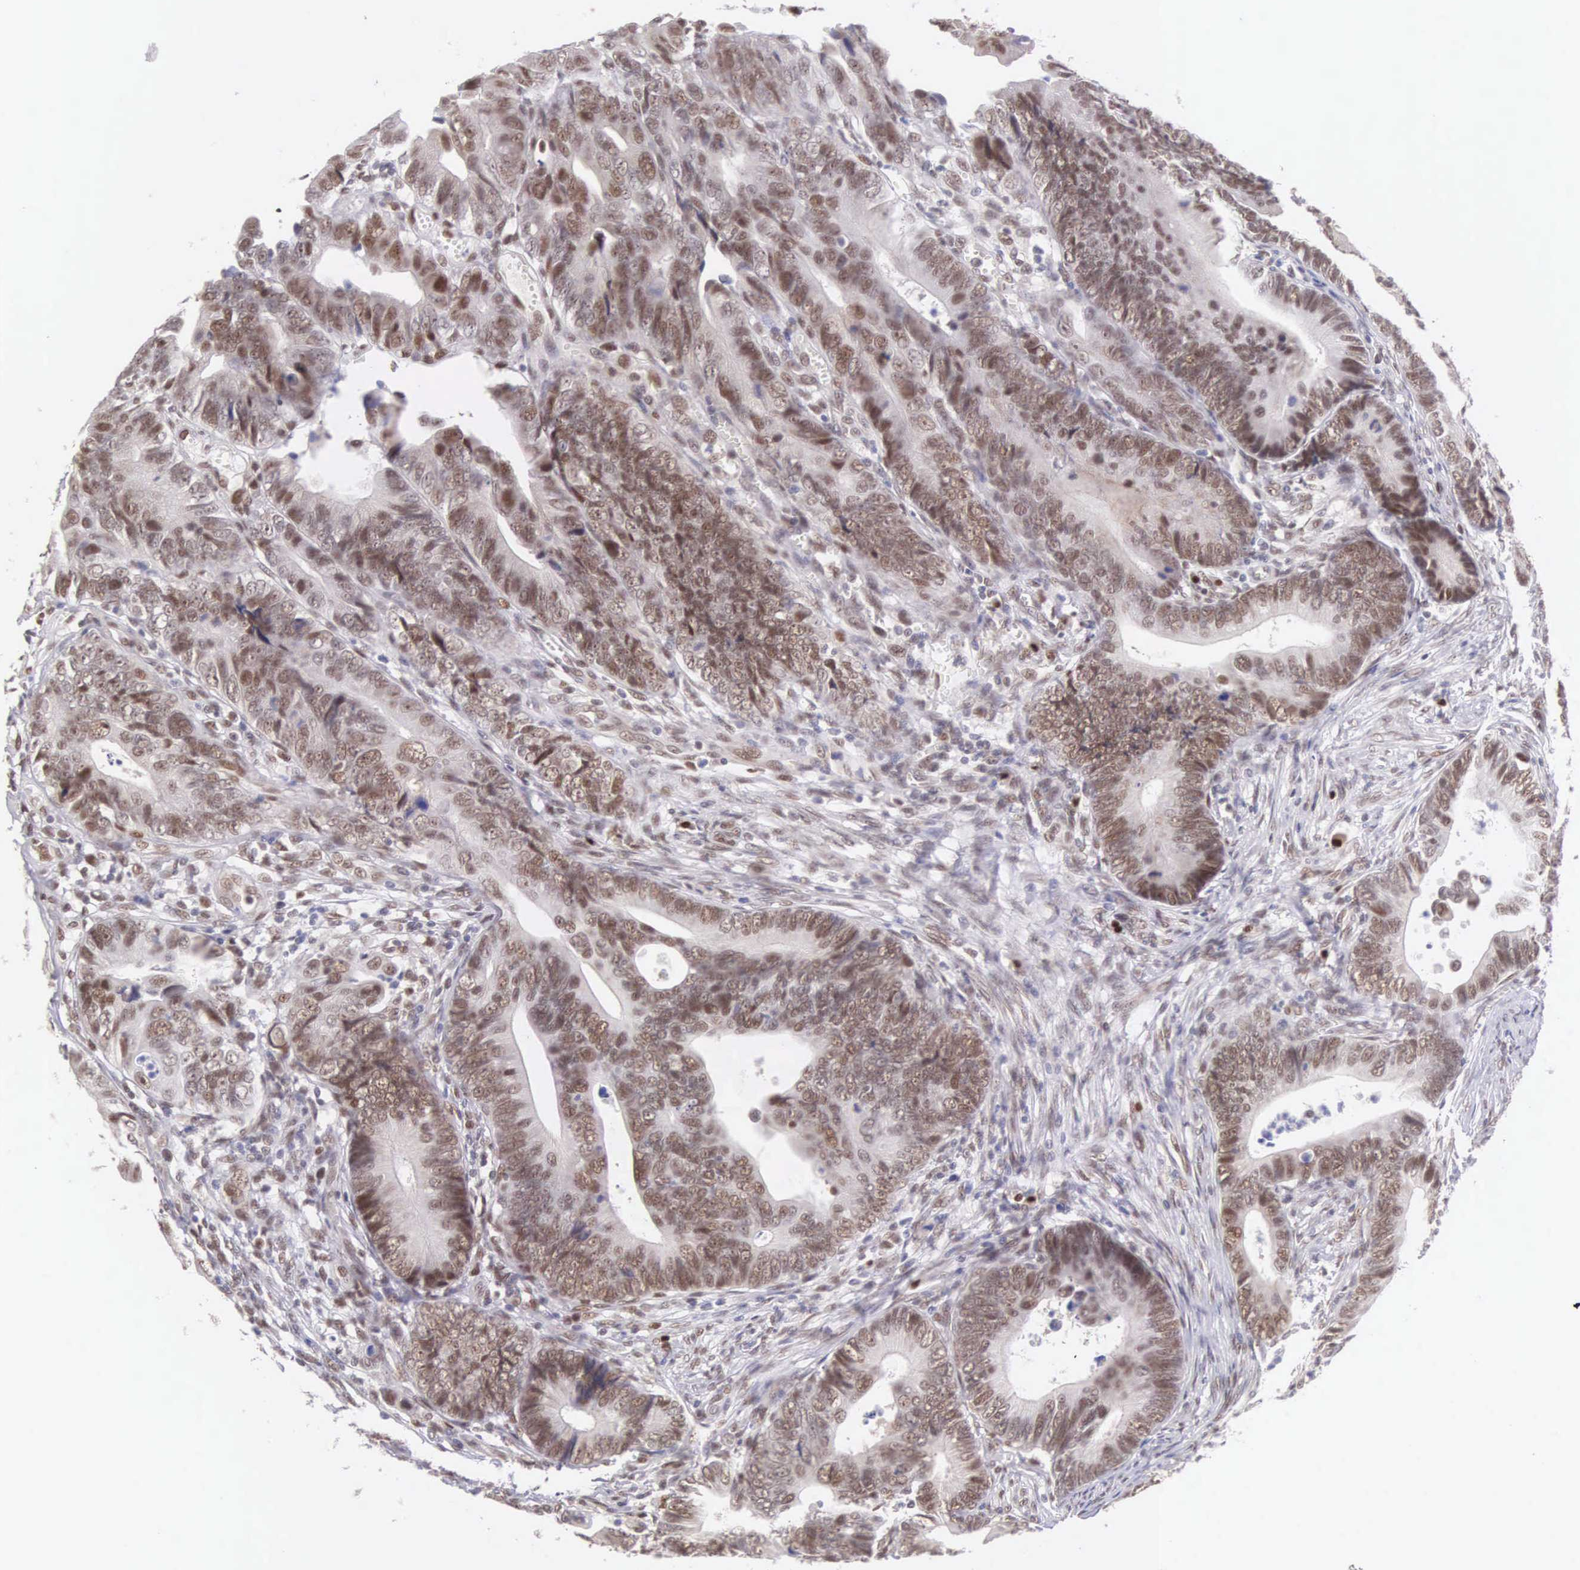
{"staining": {"intensity": "moderate", "quantity": ">75%", "location": "nuclear"}, "tissue": "colorectal cancer", "cell_type": "Tumor cells", "image_type": "cancer", "snomed": [{"axis": "morphology", "description": "Adenocarcinoma, NOS"}, {"axis": "topography", "description": "Colon"}], "caption": "Protein analysis of colorectal cancer tissue shows moderate nuclear positivity in about >75% of tumor cells.", "gene": "CCDC117", "patient": {"sex": "female", "age": 78}}